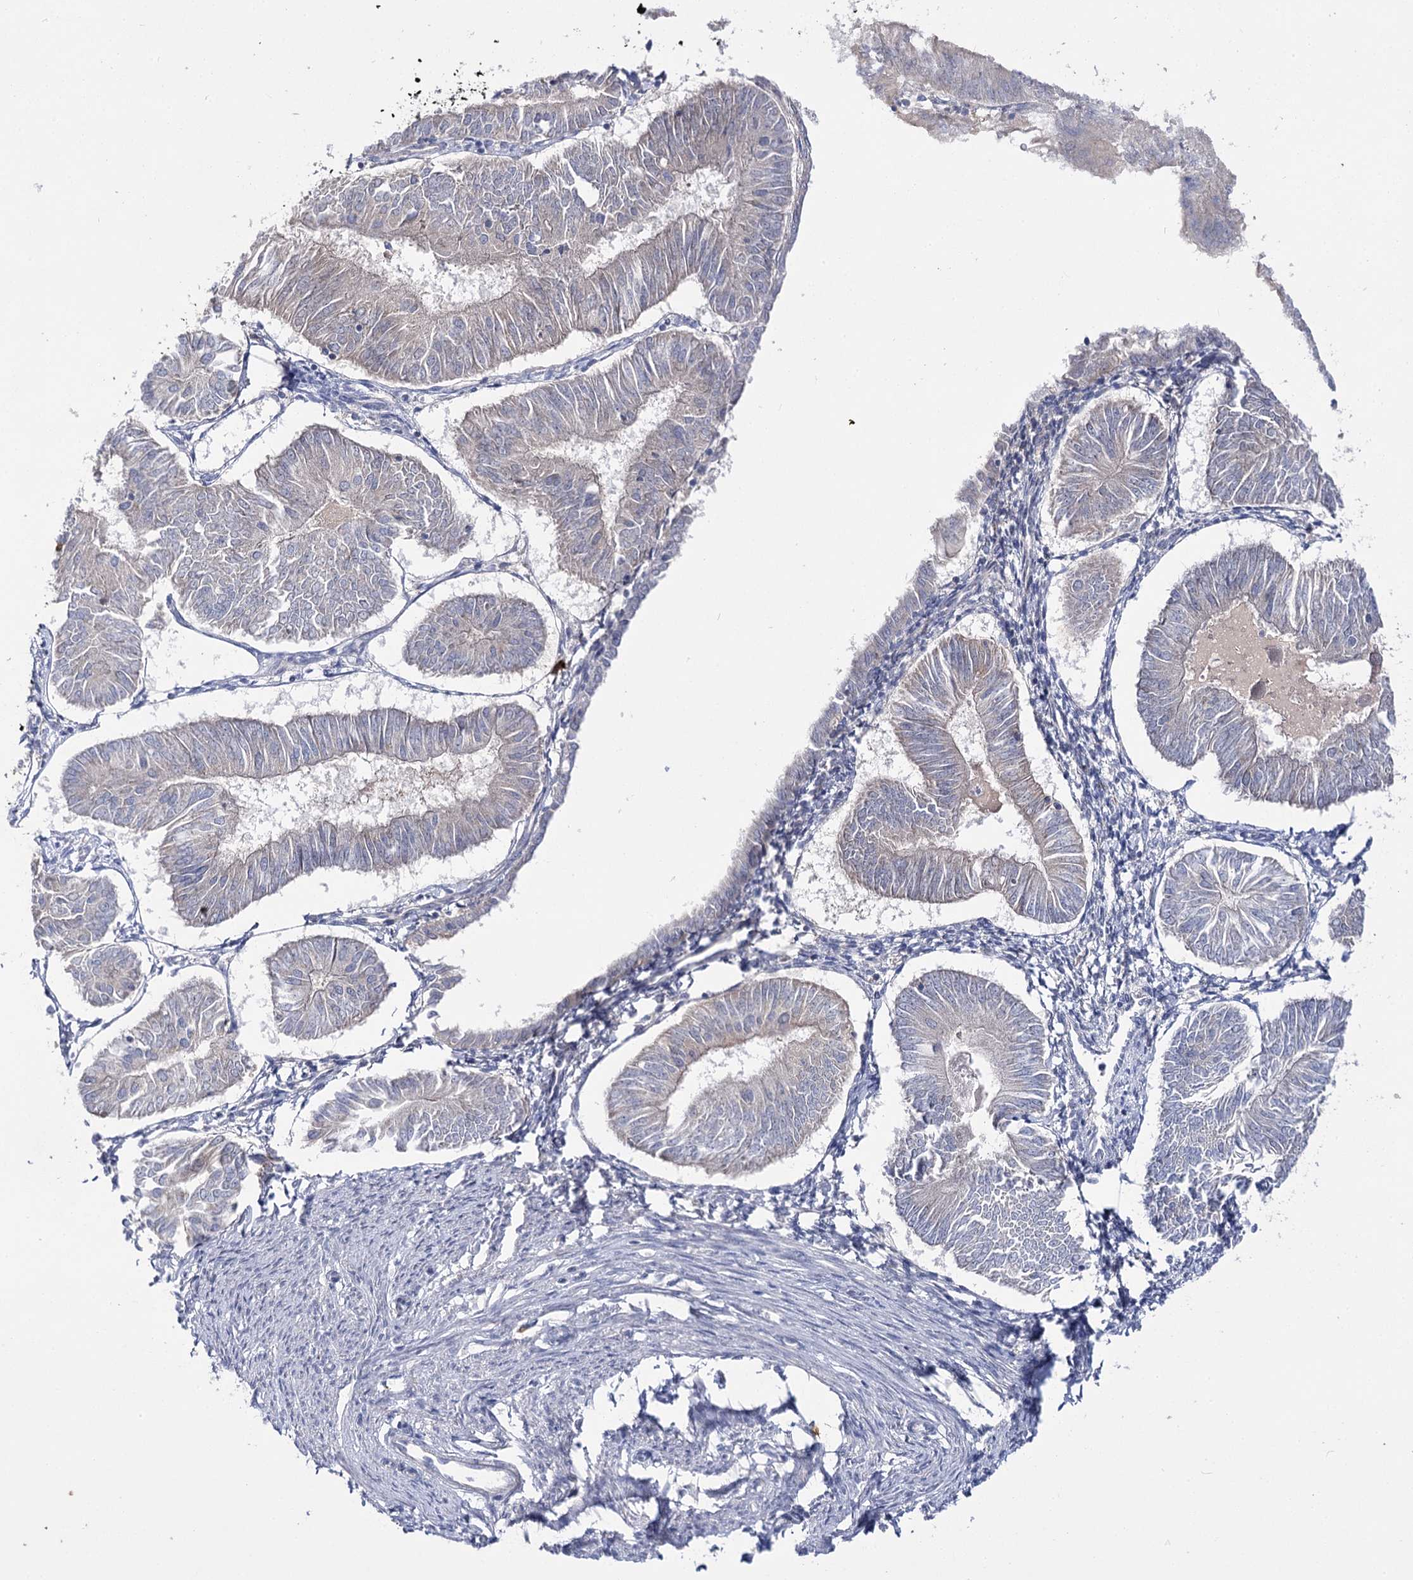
{"staining": {"intensity": "negative", "quantity": "none", "location": "none"}, "tissue": "endometrial cancer", "cell_type": "Tumor cells", "image_type": "cancer", "snomed": [{"axis": "morphology", "description": "Adenocarcinoma, NOS"}, {"axis": "topography", "description": "Endometrium"}], "caption": "Micrograph shows no protein expression in tumor cells of adenocarcinoma (endometrial) tissue.", "gene": "IL1RAP", "patient": {"sex": "female", "age": 58}}